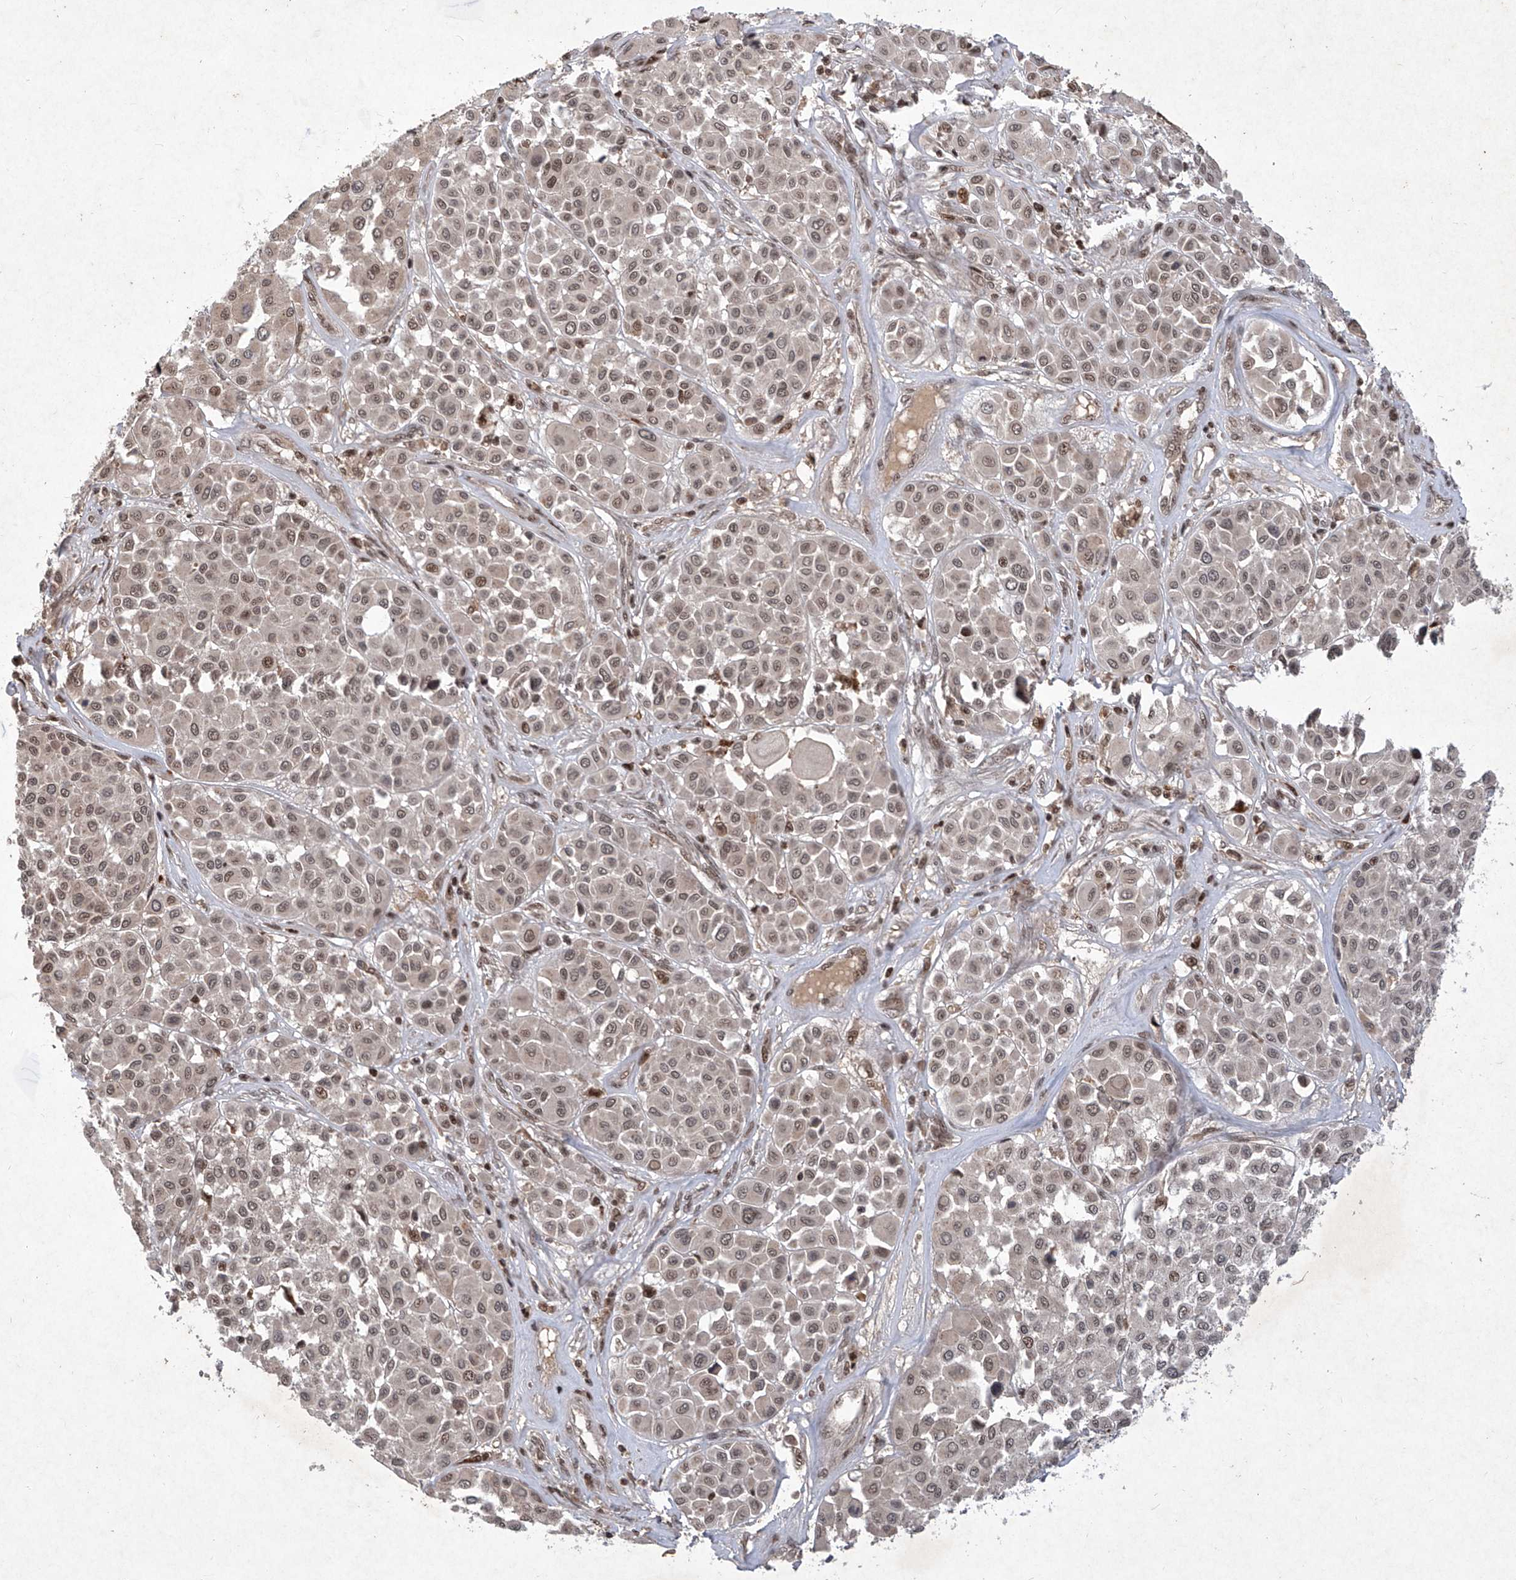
{"staining": {"intensity": "weak", "quantity": "25%-75%", "location": "nuclear"}, "tissue": "melanoma", "cell_type": "Tumor cells", "image_type": "cancer", "snomed": [{"axis": "morphology", "description": "Malignant melanoma, Metastatic site"}, {"axis": "topography", "description": "Soft tissue"}], "caption": "A brown stain highlights weak nuclear positivity of a protein in human melanoma tumor cells. The staining is performed using DAB (3,3'-diaminobenzidine) brown chromogen to label protein expression. The nuclei are counter-stained blue using hematoxylin.", "gene": "IRF2", "patient": {"sex": "male", "age": 41}}